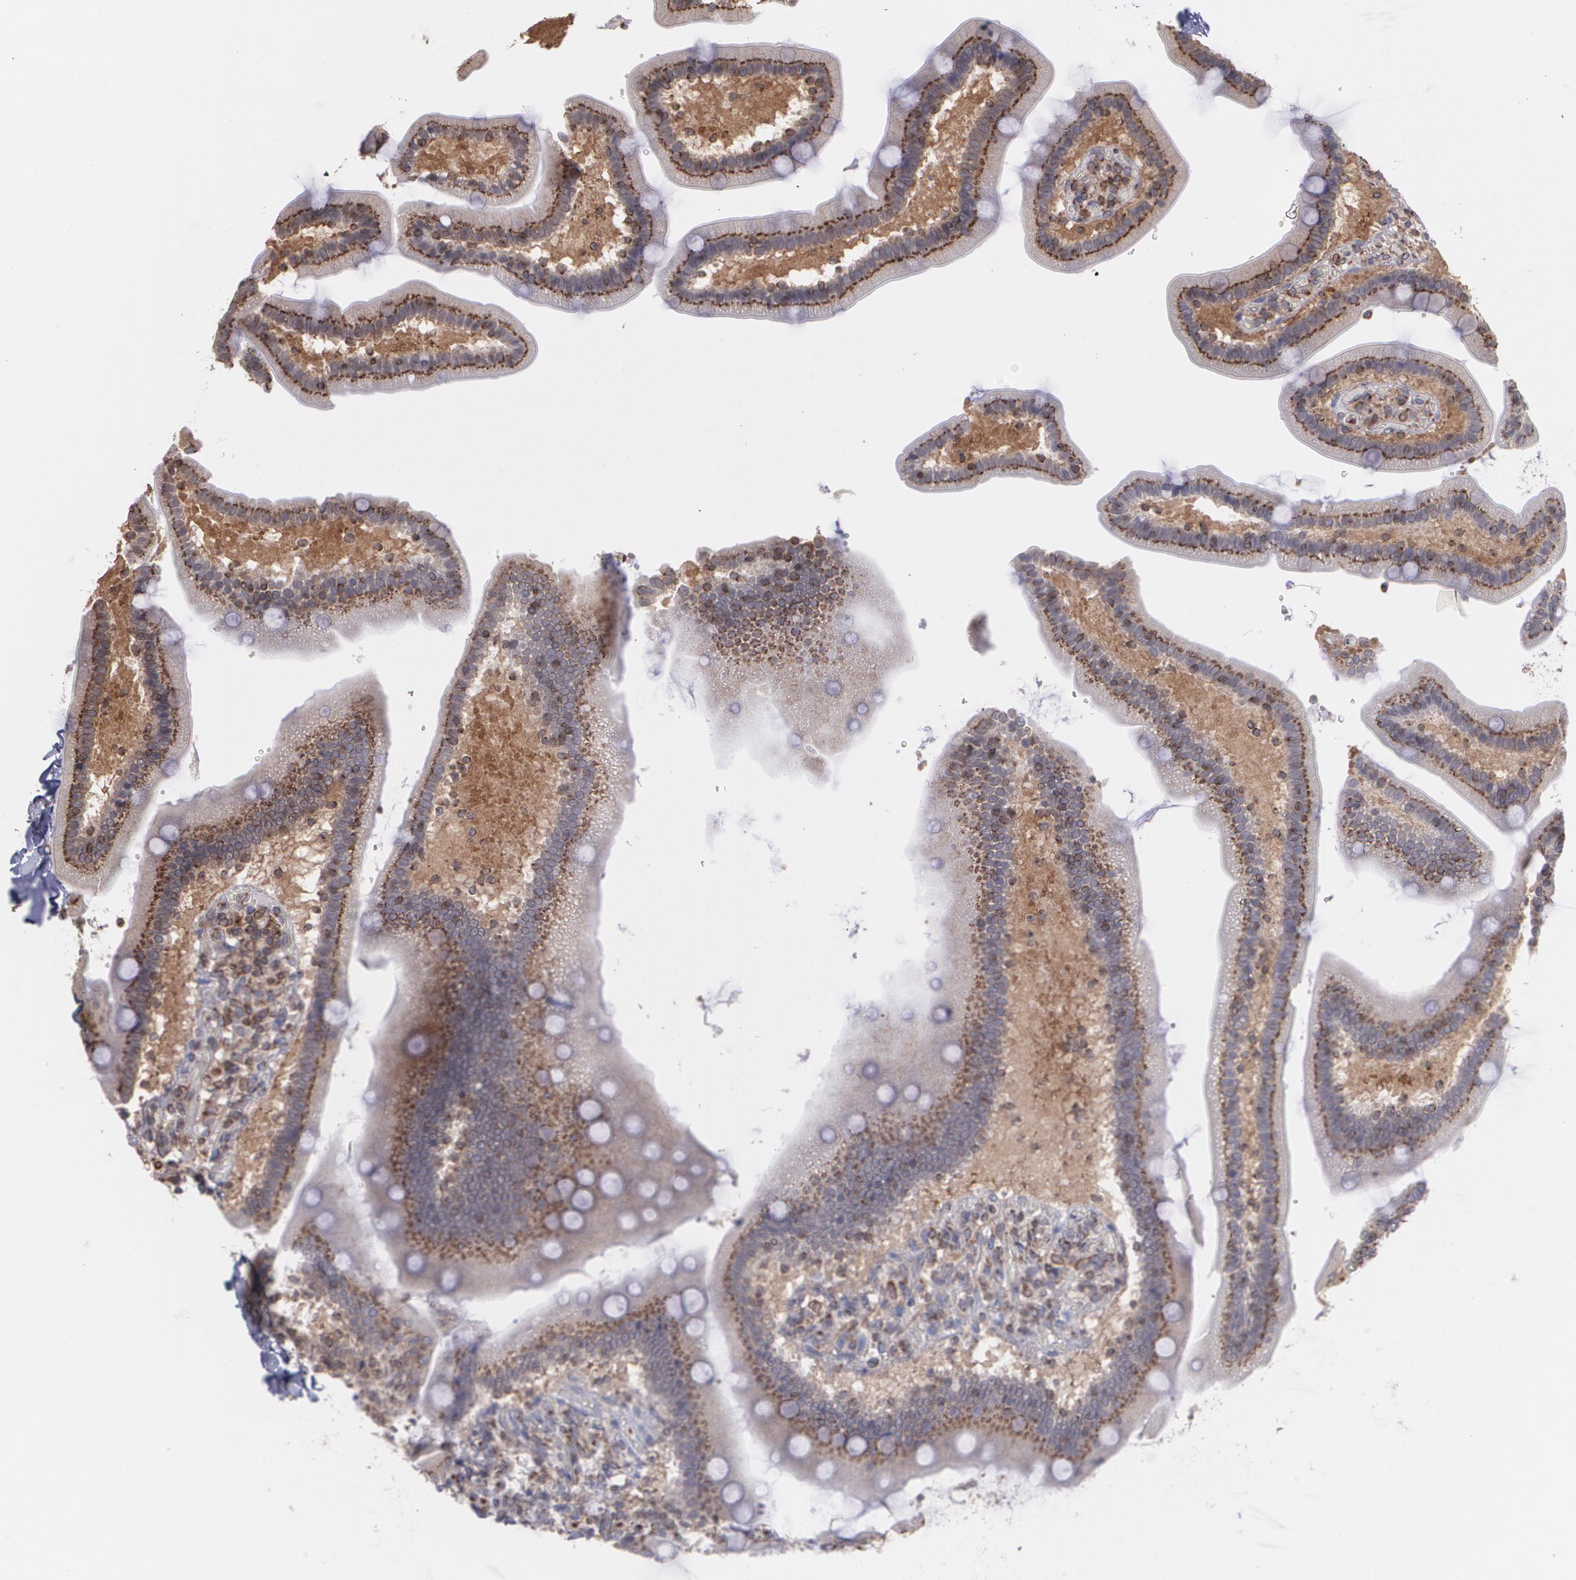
{"staining": {"intensity": "strong", "quantity": ">75%", "location": "cytoplasmic/membranous"}, "tissue": "duodenum", "cell_type": "Glandular cells", "image_type": "normal", "snomed": [{"axis": "morphology", "description": "Normal tissue, NOS"}, {"axis": "topography", "description": "Duodenum"}], "caption": "A high amount of strong cytoplasmic/membranous expression is identified in about >75% of glandular cells in normal duodenum. The staining was performed using DAB, with brown indicating positive protein expression. Nuclei are stained blue with hematoxylin.", "gene": "TRIP11", "patient": {"sex": "male", "age": 66}}